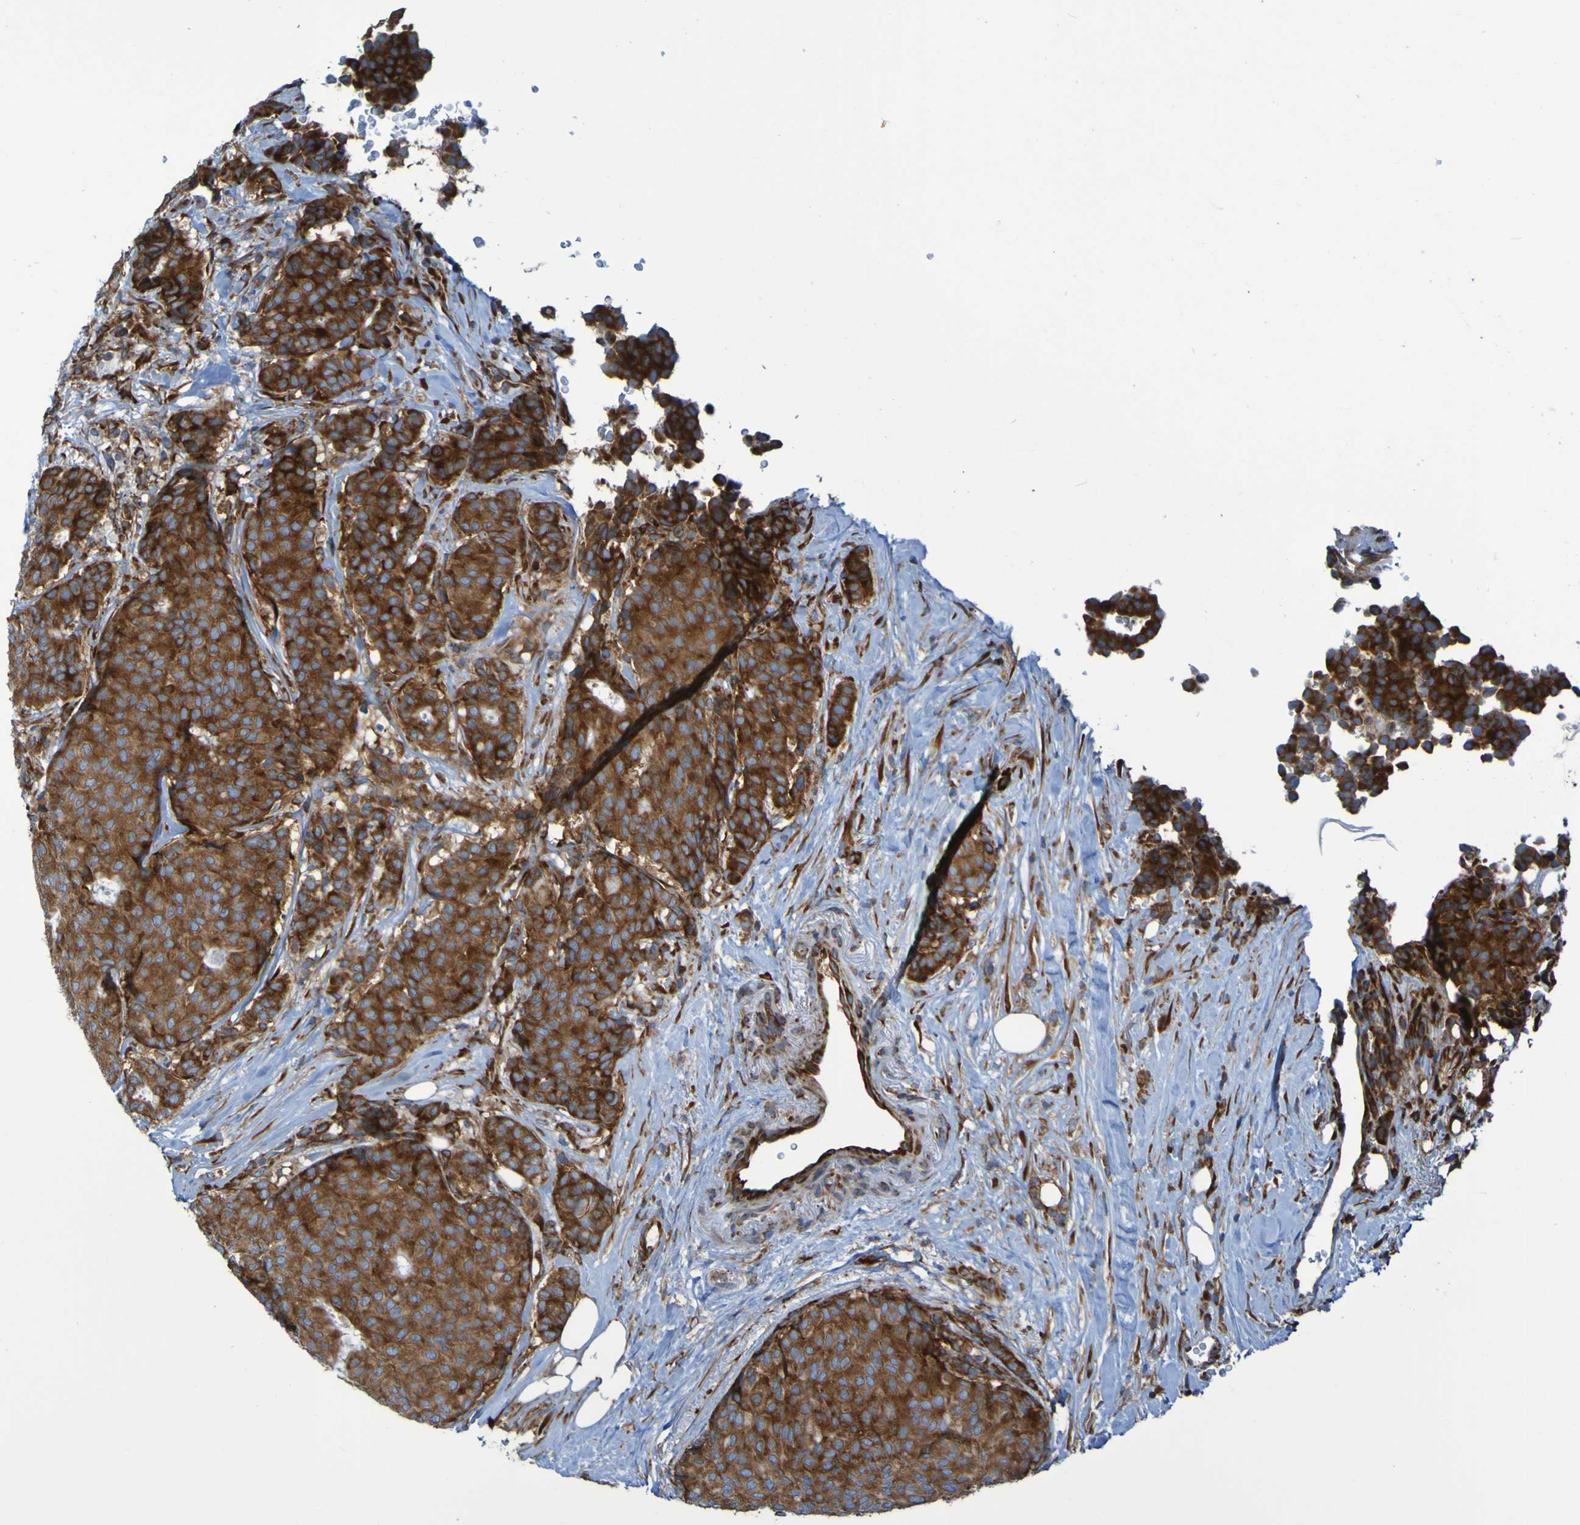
{"staining": {"intensity": "strong", "quantity": ">75%", "location": "cytoplasmic/membranous"}, "tissue": "breast cancer", "cell_type": "Tumor cells", "image_type": "cancer", "snomed": [{"axis": "morphology", "description": "Duct carcinoma"}, {"axis": "topography", "description": "Breast"}], "caption": "This is a histology image of immunohistochemistry (IHC) staining of breast infiltrating ductal carcinoma, which shows strong staining in the cytoplasmic/membranous of tumor cells.", "gene": "RPL10", "patient": {"sex": "female", "age": 75}}